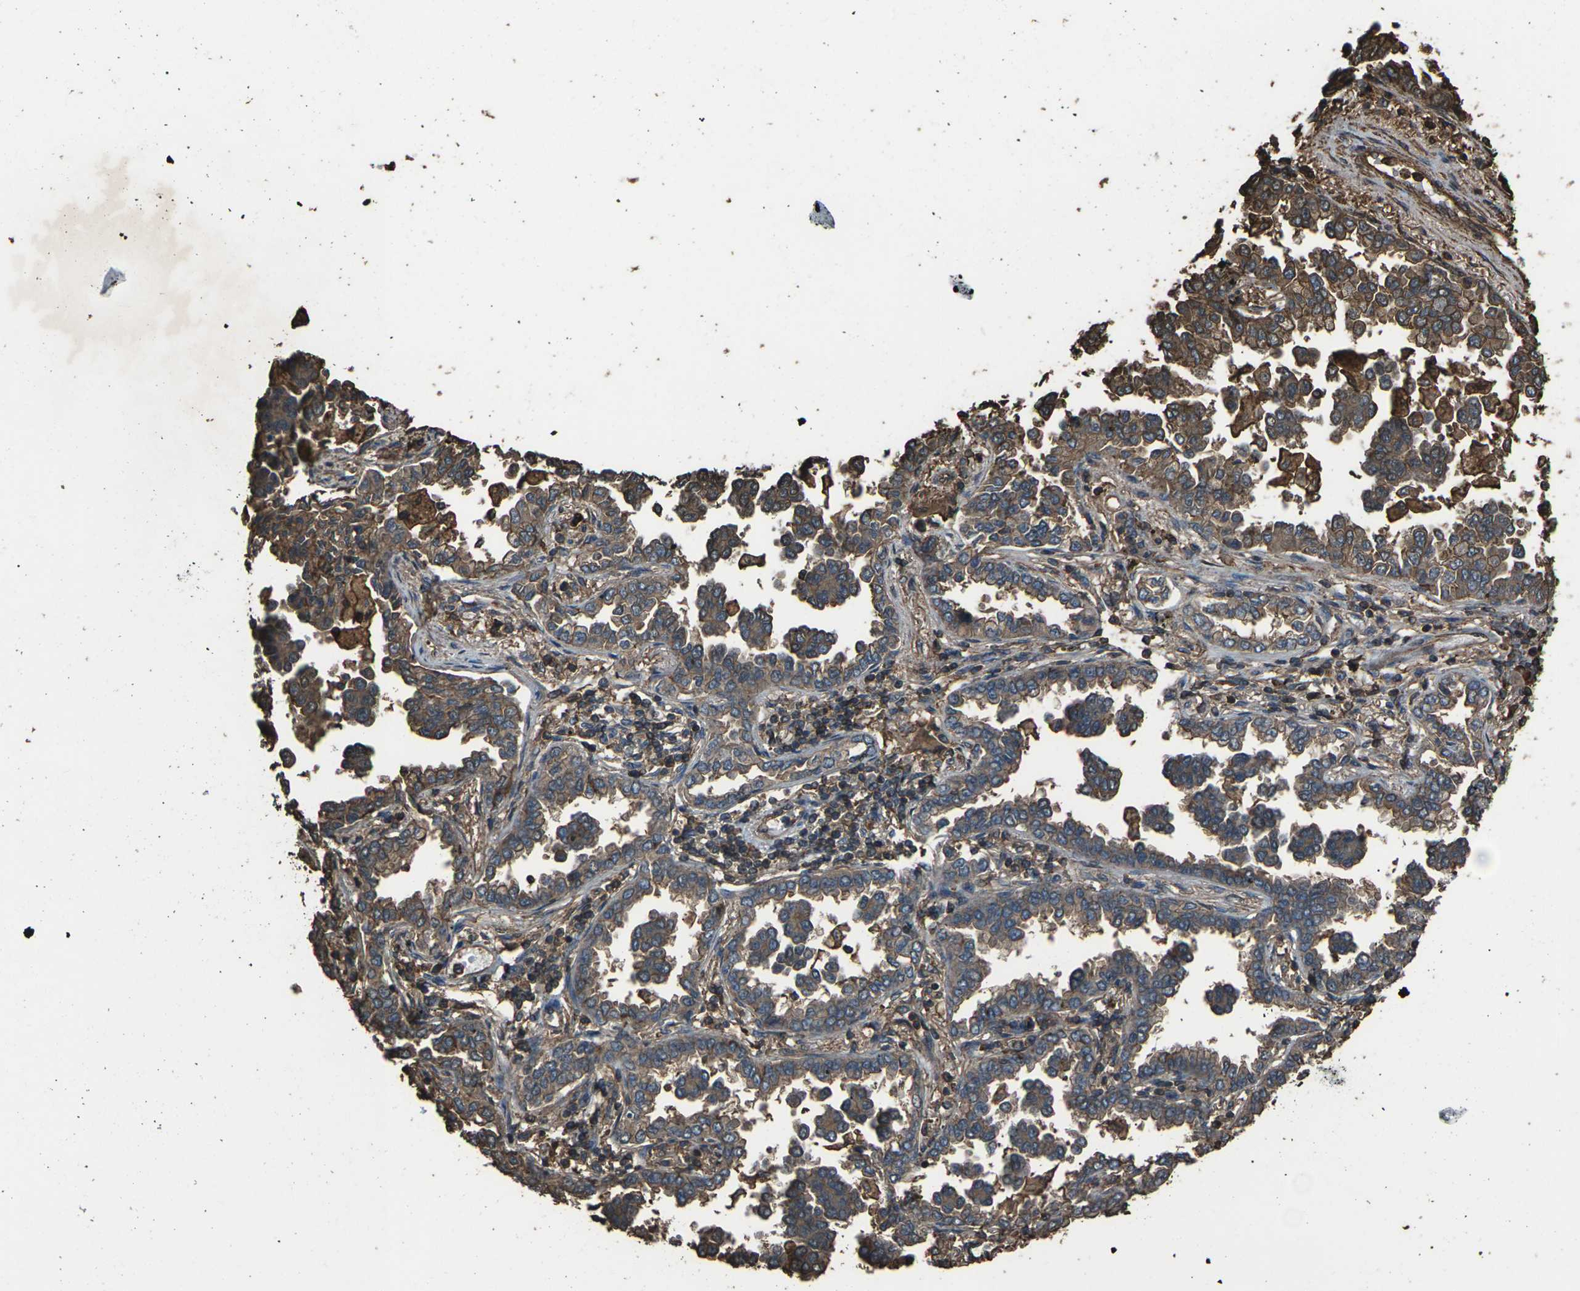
{"staining": {"intensity": "moderate", "quantity": ">75%", "location": "cytoplasmic/membranous"}, "tissue": "lung cancer", "cell_type": "Tumor cells", "image_type": "cancer", "snomed": [{"axis": "morphology", "description": "Normal tissue, NOS"}, {"axis": "morphology", "description": "Adenocarcinoma, NOS"}, {"axis": "topography", "description": "Lung"}], "caption": "Lung cancer (adenocarcinoma) tissue exhibits moderate cytoplasmic/membranous staining in approximately >75% of tumor cells The staining is performed using DAB (3,3'-diaminobenzidine) brown chromogen to label protein expression. The nuclei are counter-stained blue using hematoxylin.", "gene": "DHPS", "patient": {"sex": "male", "age": 59}}